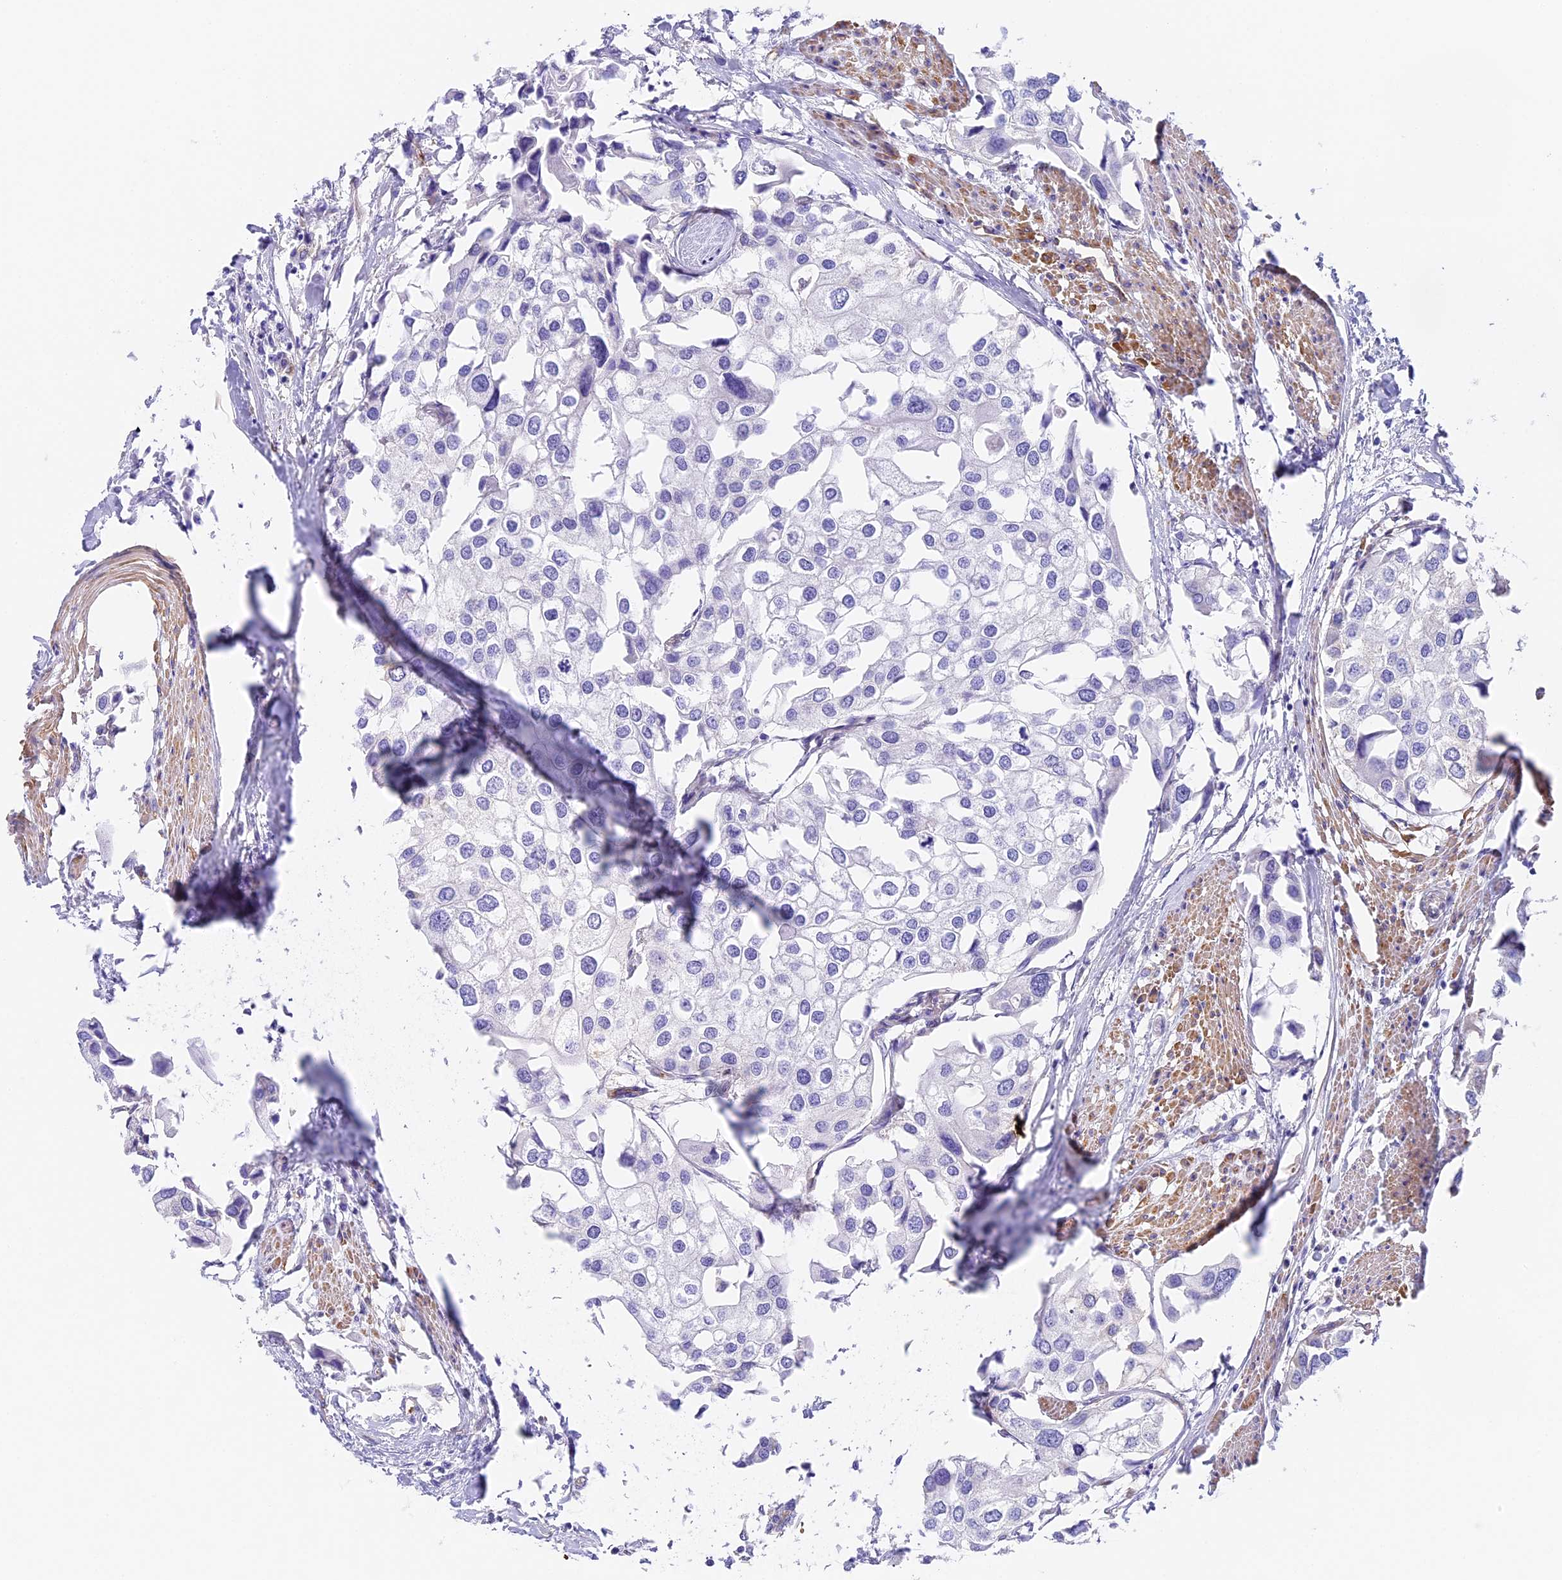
{"staining": {"intensity": "negative", "quantity": "none", "location": "none"}, "tissue": "urothelial cancer", "cell_type": "Tumor cells", "image_type": "cancer", "snomed": [{"axis": "morphology", "description": "Urothelial carcinoma, High grade"}, {"axis": "topography", "description": "Urinary bladder"}], "caption": "Tumor cells show no significant expression in urothelial cancer.", "gene": "HOMER3", "patient": {"sex": "male", "age": 64}}